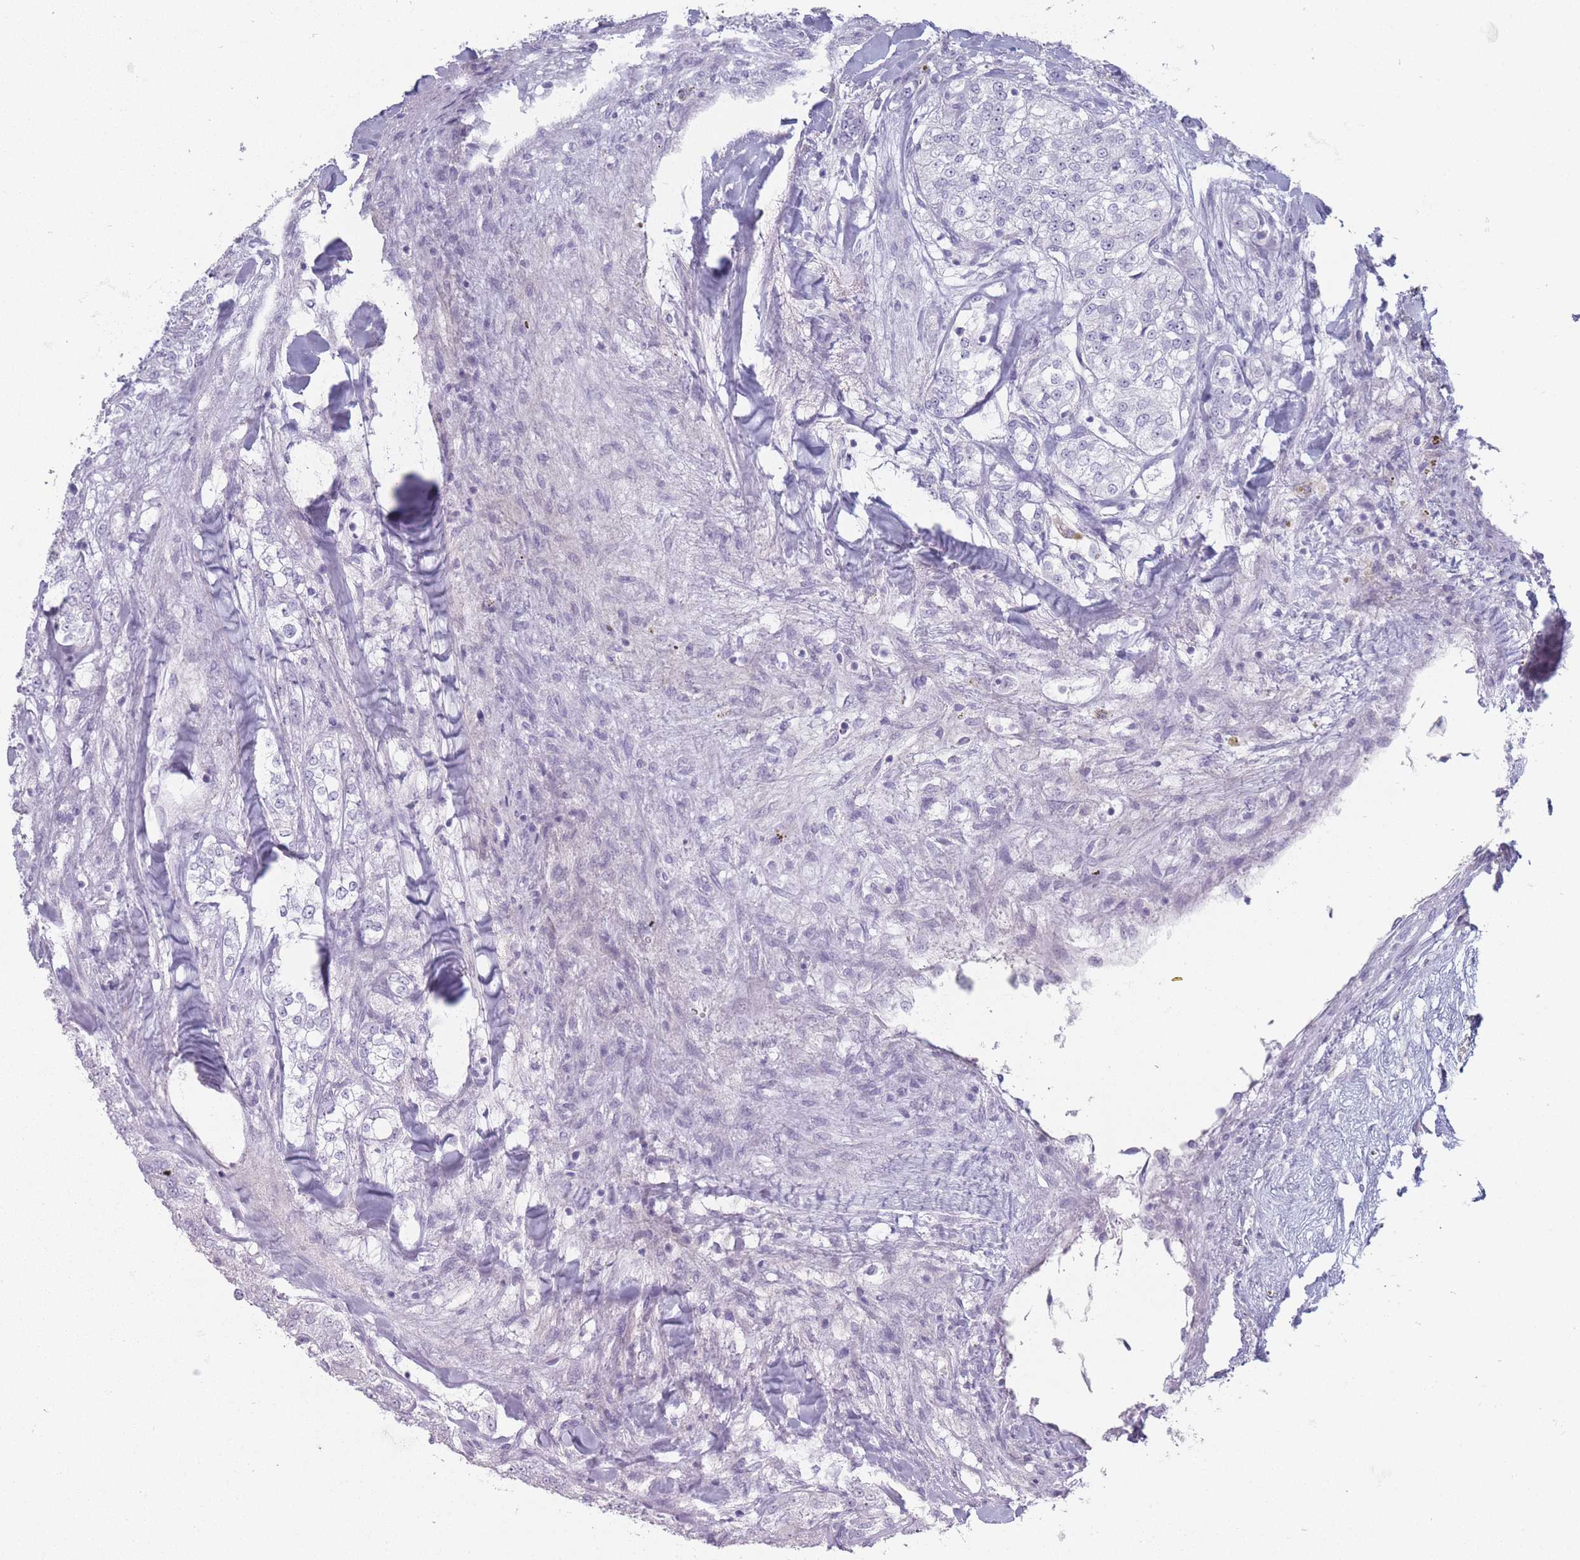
{"staining": {"intensity": "negative", "quantity": "none", "location": "none"}, "tissue": "renal cancer", "cell_type": "Tumor cells", "image_type": "cancer", "snomed": [{"axis": "morphology", "description": "Adenocarcinoma, NOS"}, {"axis": "topography", "description": "Kidney"}], "caption": "A micrograph of human renal cancer is negative for staining in tumor cells. (DAB immunohistochemistry (IHC) with hematoxylin counter stain).", "gene": "ROS1", "patient": {"sex": "female", "age": 63}}